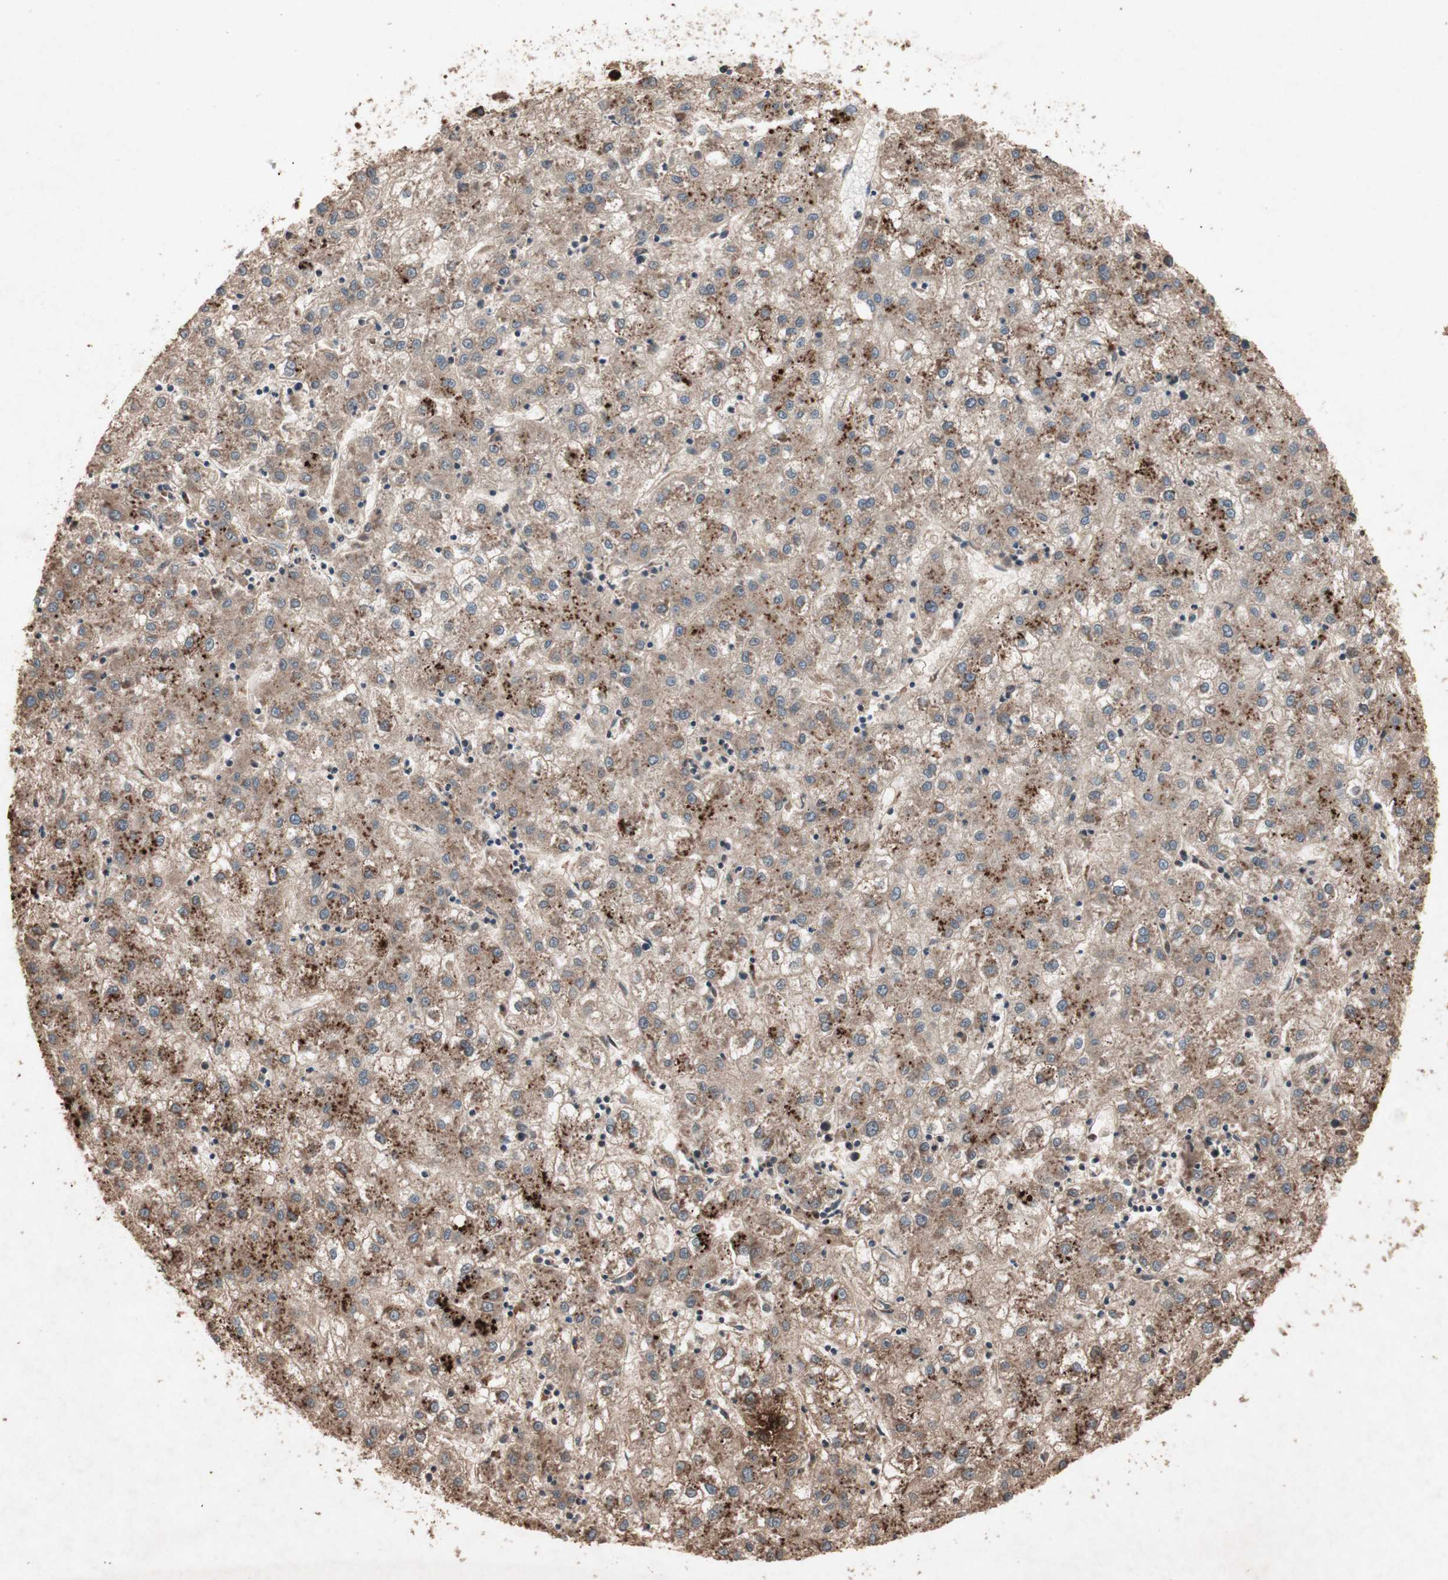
{"staining": {"intensity": "moderate", "quantity": ">75%", "location": "cytoplasmic/membranous"}, "tissue": "liver cancer", "cell_type": "Tumor cells", "image_type": "cancer", "snomed": [{"axis": "morphology", "description": "Carcinoma, Hepatocellular, NOS"}, {"axis": "topography", "description": "Liver"}], "caption": "Immunohistochemical staining of liver cancer shows medium levels of moderate cytoplasmic/membranous protein positivity in approximately >75% of tumor cells.", "gene": "RAB1A", "patient": {"sex": "male", "age": 72}}